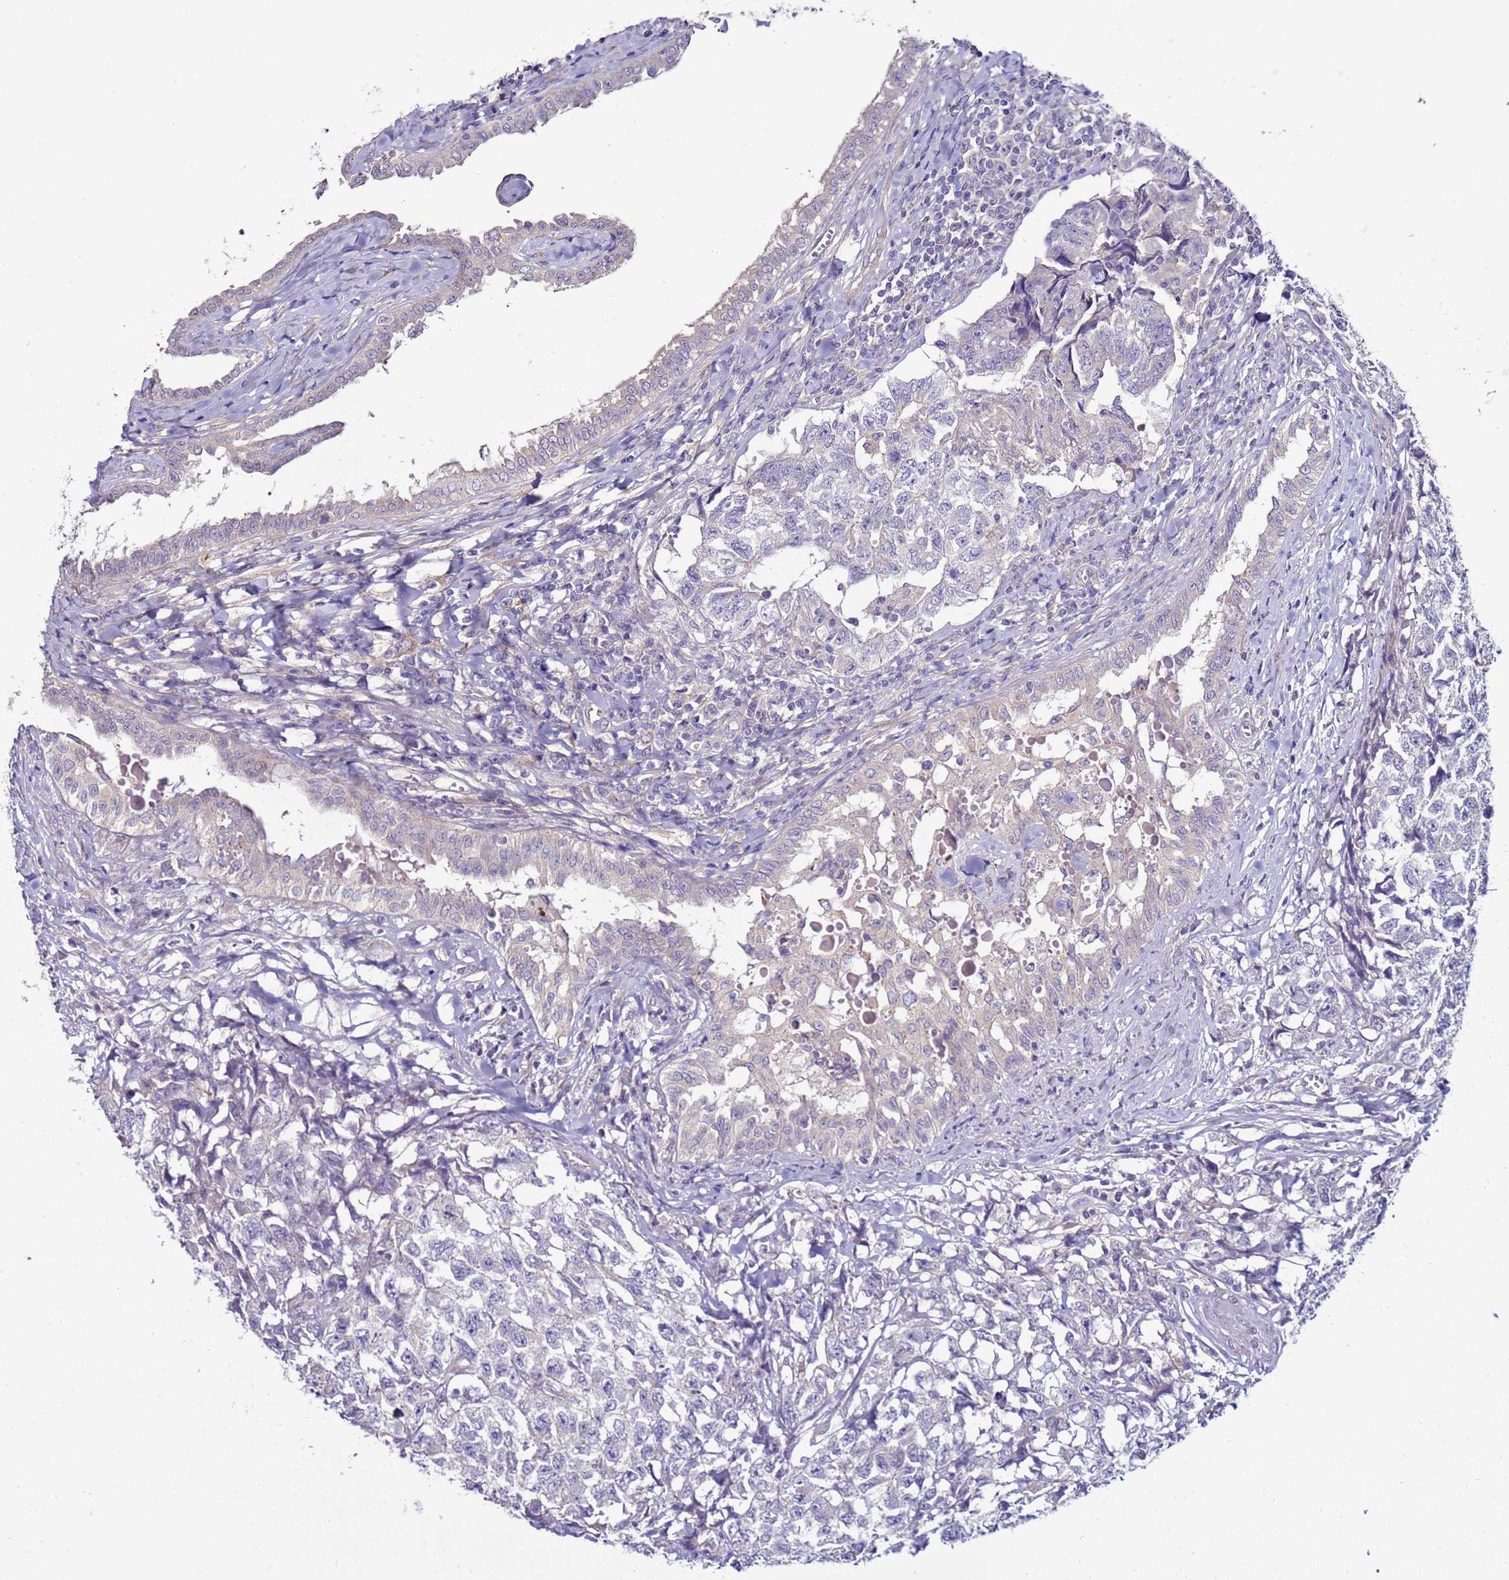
{"staining": {"intensity": "negative", "quantity": "none", "location": "none"}, "tissue": "testis cancer", "cell_type": "Tumor cells", "image_type": "cancer", "snomed": [{"axis": "morphology", "description": "Carcinoma, Embryonal, NOS"}, {"axis": "topography", "description": "Testis"}], "caption": "Photomicrograph shows no protein expression in tumor cells of testis embryonal carcinoma tissue. The staining is performed using DAB brown chromogen with nuclei counter-stained in using hematoxylin.", "gene": "GPN3", "patient": {"sex": "male", "age": 31}}